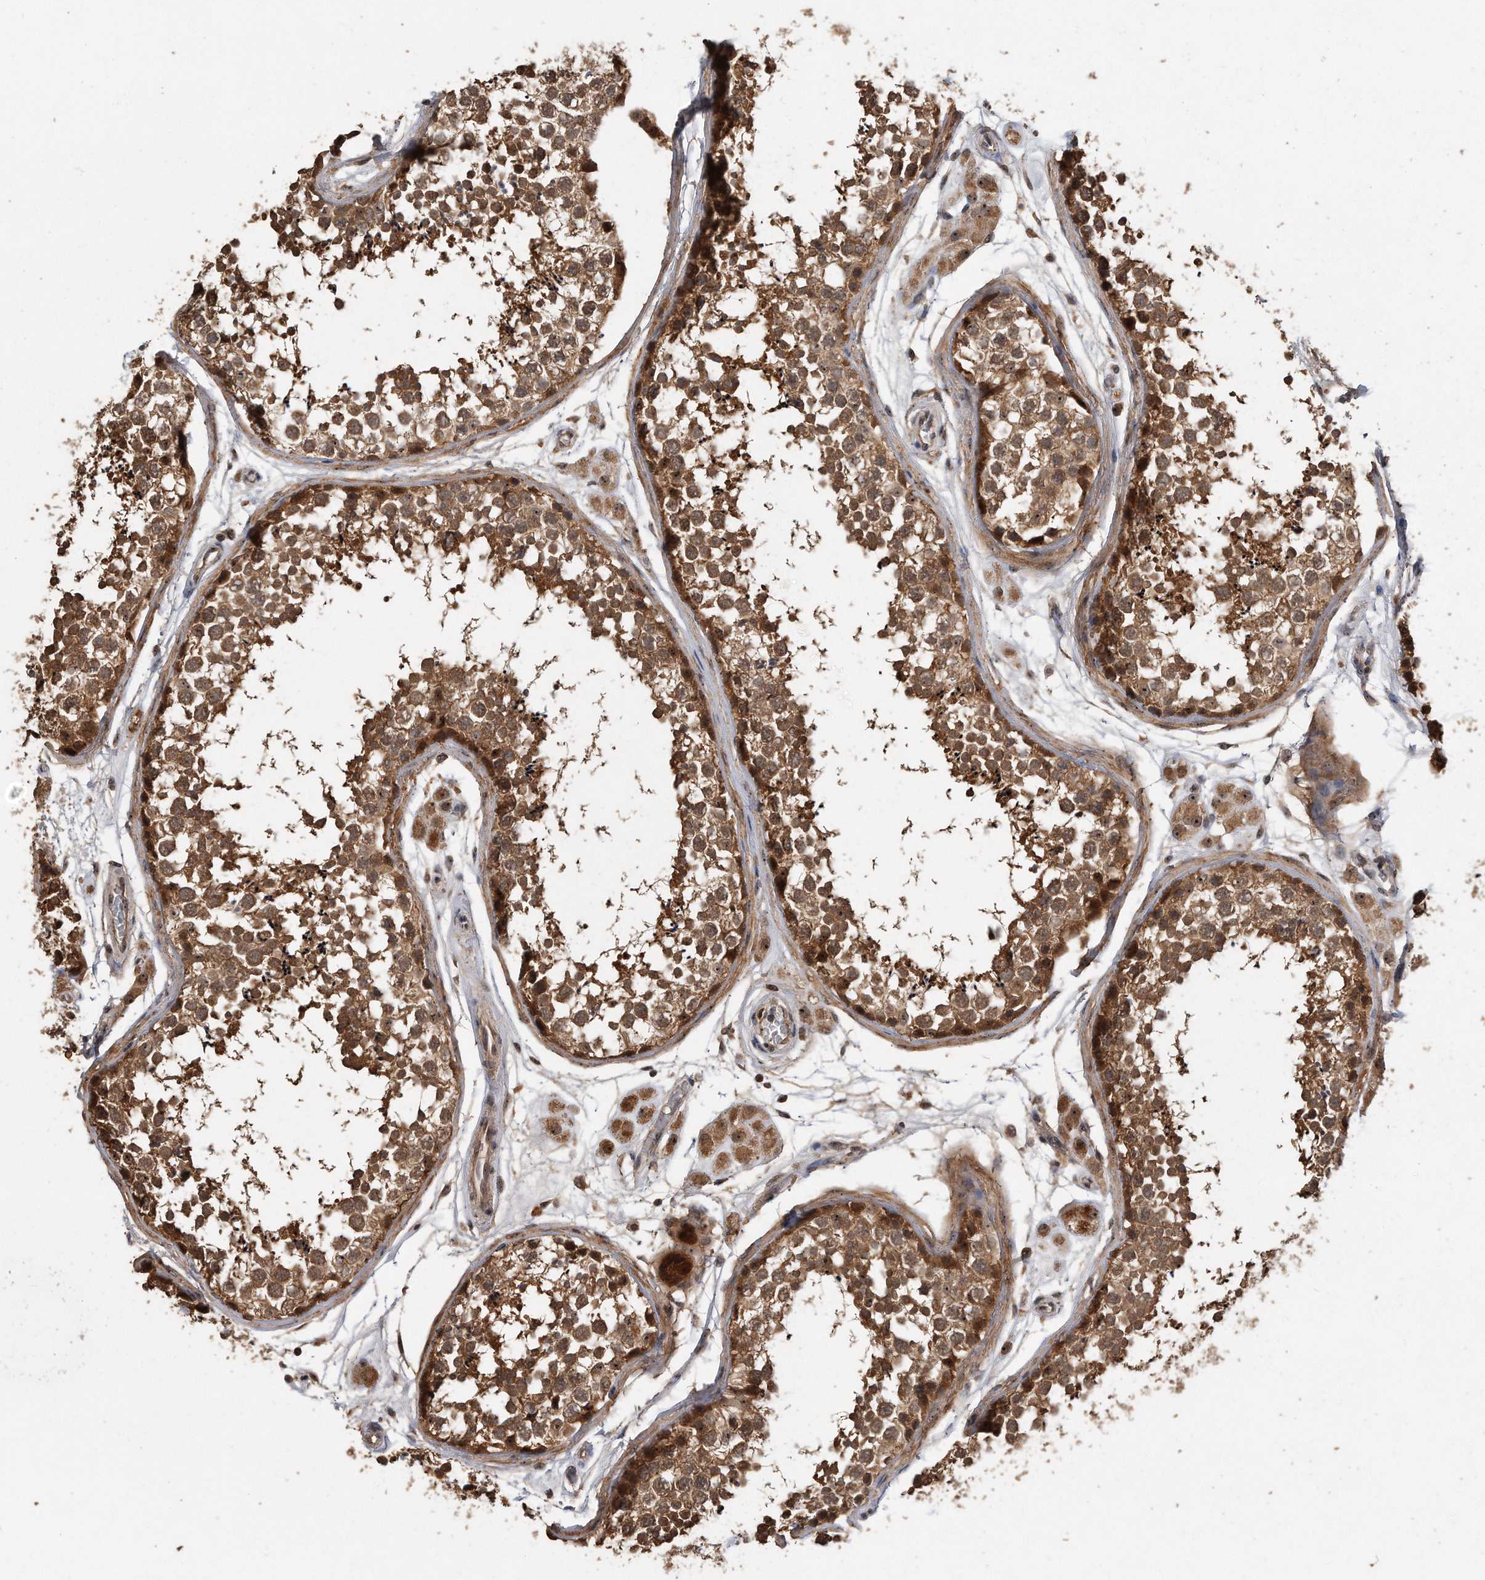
{"staining": {"intensity": "moderate", "quantity": ">75%", "location": "cytoplasmic/membranous,nuclear"}, "tissue": "testis", "cell_type": "Cells in seminiferous ducts", "image_type": "normal", "snomed": [{"axis": "morphology", "description": "Normal tissue, NOS"}, {"axis": "topography", "description": "Testis"}], "caption": "Moderate cytoplasmic/membranous,nuclear positivity for a protein is seen in approximately >75% of cells in seminiferous ducts of normal testis using IHC.", "gene": "PELO", "patient": {"sex": "male", "age": 56}}